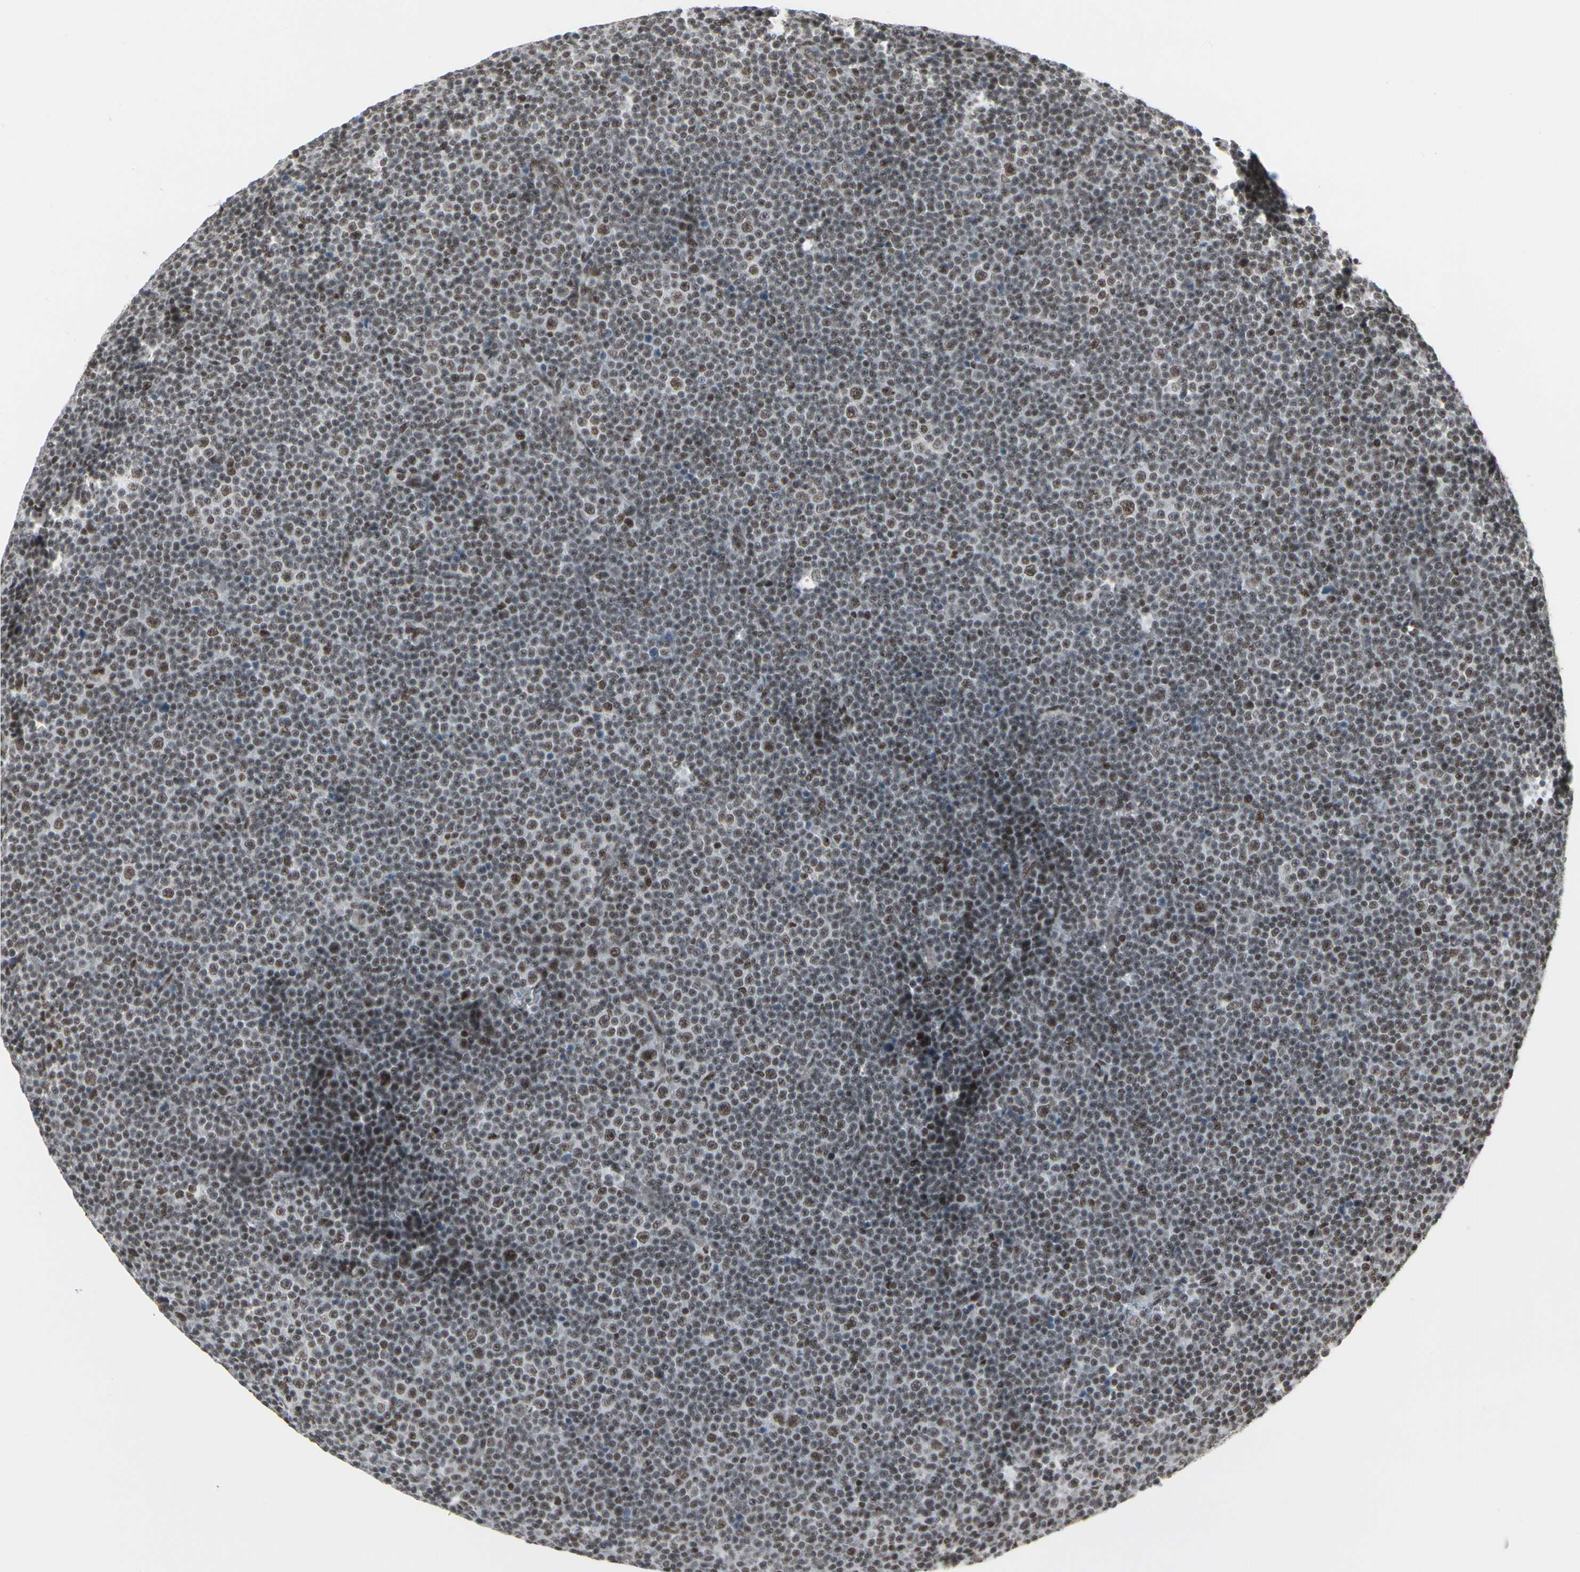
{"staining": {"intensity": "moderate", "quantity": ">75%", "location": "nuclear"}, "tissue": "lymphoma", "cell_type": "Tumor cells", "image_type": "cancer", "snomed": [{"axis": "morphology", "description": "Malignant lymphoma, non-Hodgkin's type, Low grade"}, {"axis": "topography", "description": "Lymph node"}], "caption": "Tumor cells demonstrate moderate nuclear expression in approximately >75% of cells in lymphoma.", "gene": "HMG20A", "patient": {"sex": "female", "age": 67}}